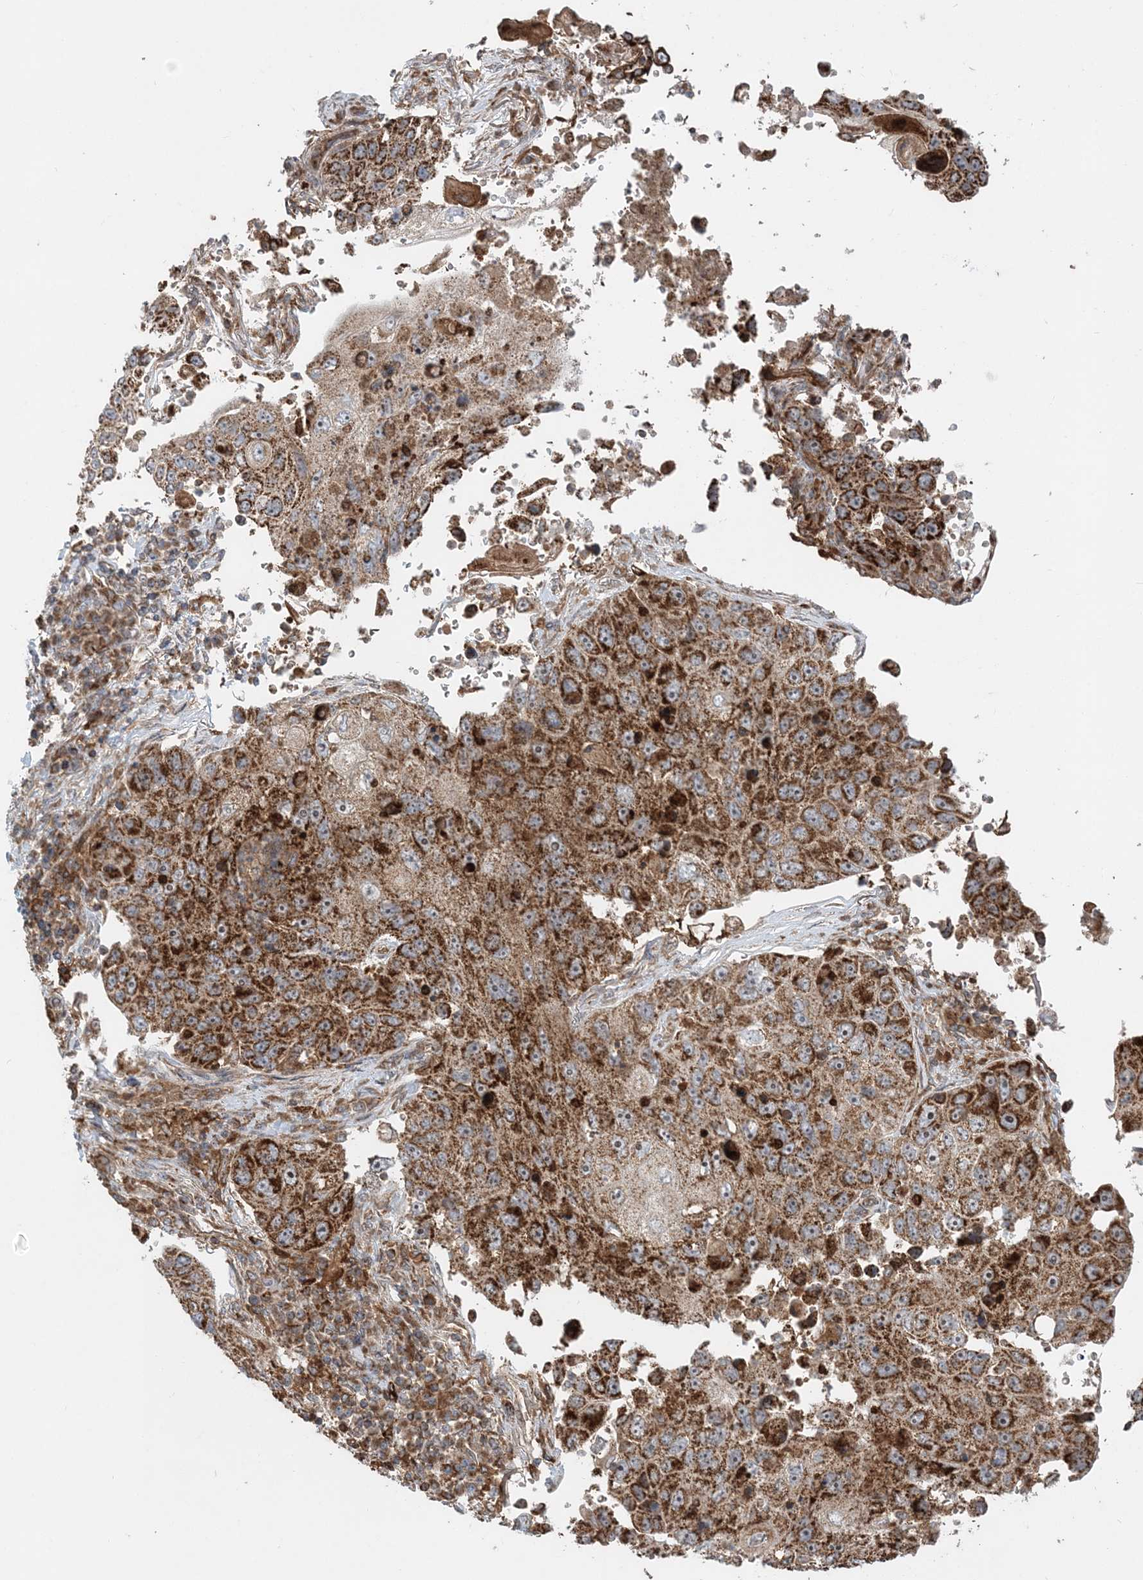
{"staining": {"intensity": "strong", "quantity": ">75%", "location": "cytoplasmic/membranous"}, "tissue": "lung cancer", "cell_type": "Tumor cells", "image_type": "cancer", "snomed": [{"axis": "morphology", "description": "Squamous cell carcinoma, NOS"}, {"axis": "topography", "description": "Lung"}], "caption": "Immunohistochemistry photomicrograph of lung squamous cell carcinoma stained for a protein (brown), which reveals high levels of strong cytoplasmic/membranous expression in approximately >75% of tumor cells.", "gene": "LRPPRC", "patient": {"sex": "male", "age": 61}}